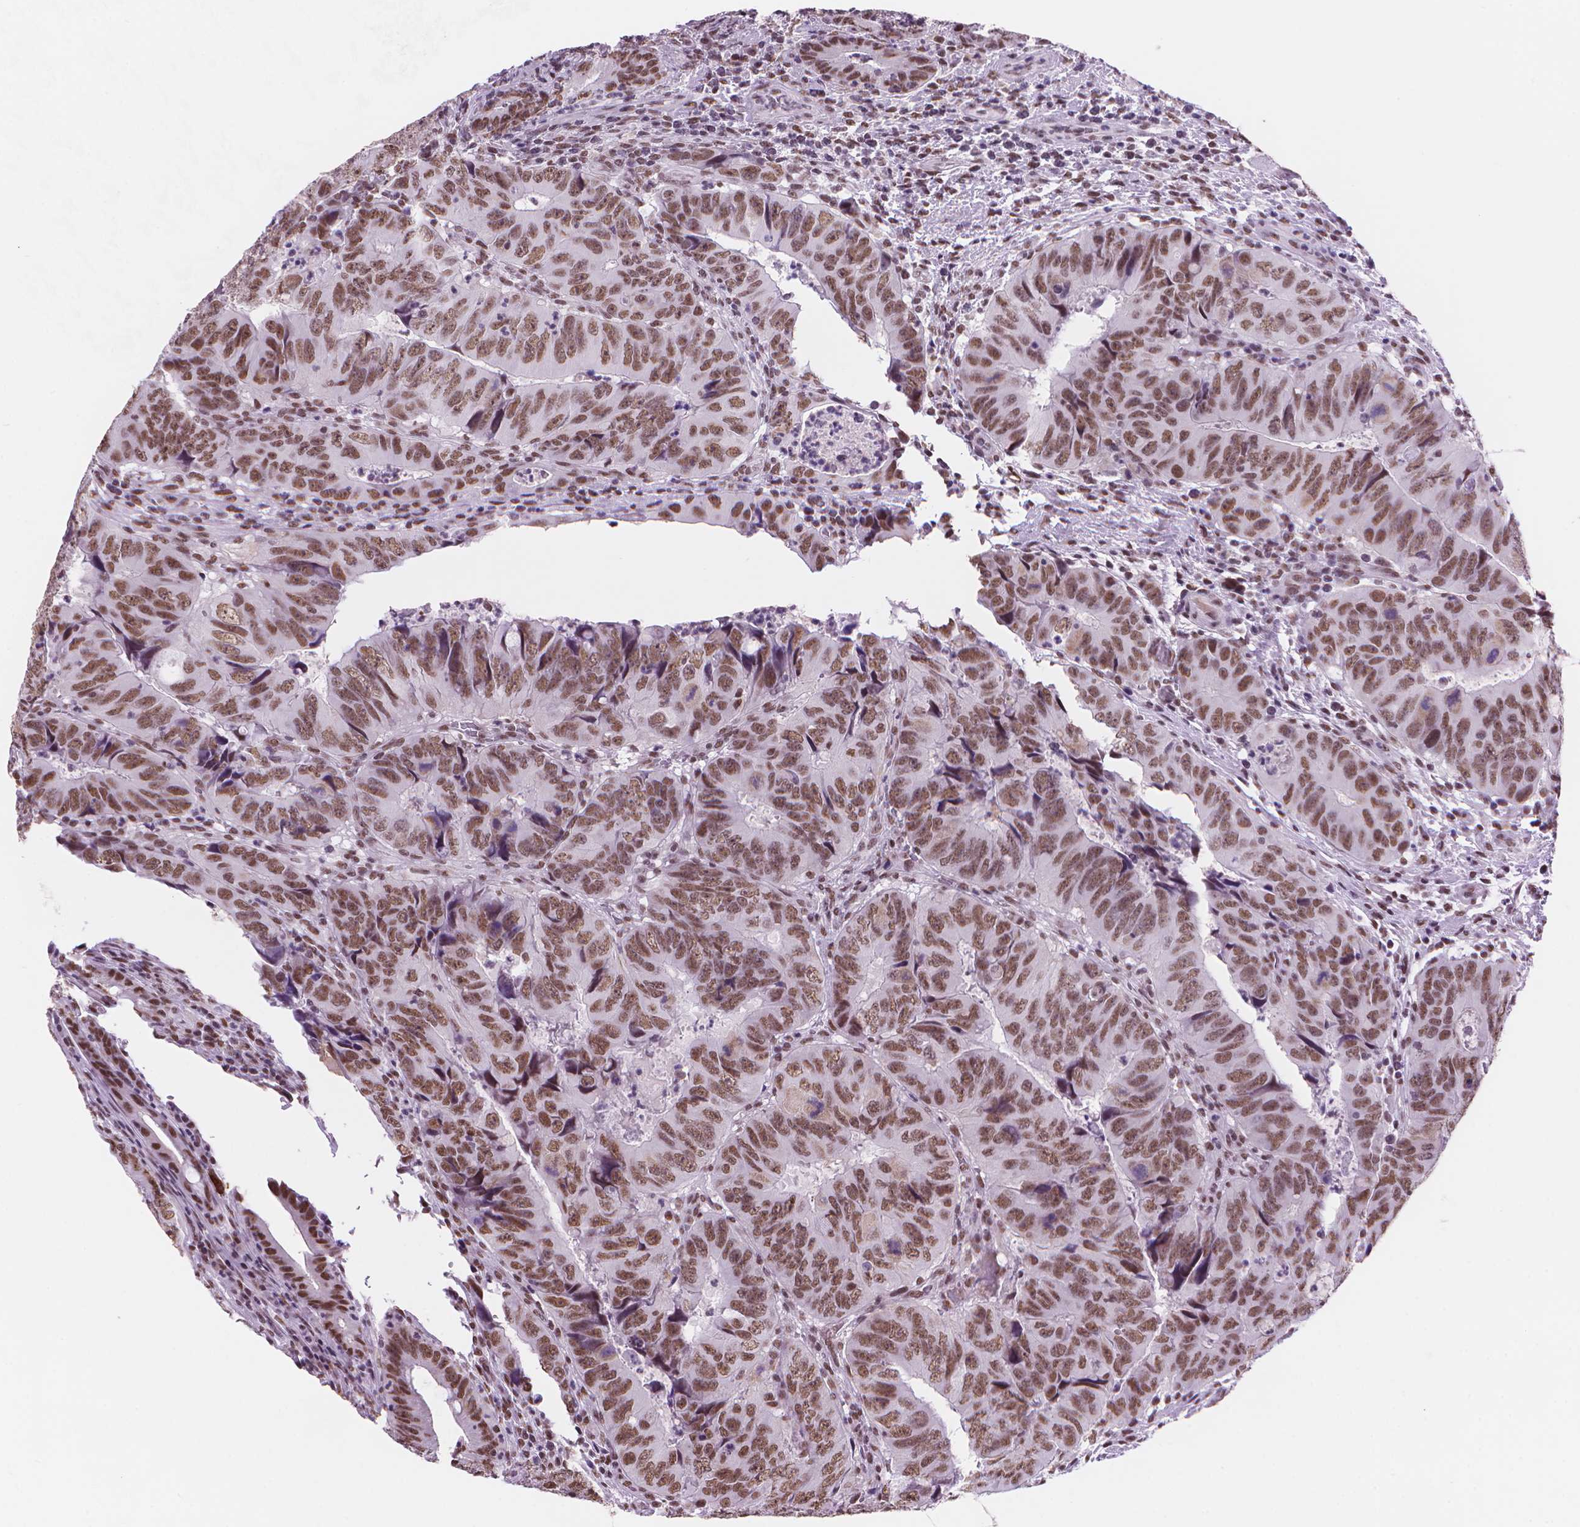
{"staining": {"intensity": "moderate", "quantity": ">75%", "location": "nuclear"}, "tissue": "colorectal cancer", "cell_type": "Tumor cells", "image_type": "cancer", "snomed": [{"axis": "morphology", "description": "Adenocarcinoma, NOS"}, {"axis": "topography", "description": "Colon"}], "caption": "Immunohistochemistry (IHC) staining of adenocarcinoma (colorectal), which exhibits medium levels of moderate nuclear positivity in about >75% of tumor cells indicating moderate nuclear protein positivity. The staining was performed using DAB (3,3'-diaminobenzidine) (brown) for protein detection and nuclei were counterstained in hematoxylin (blue).", "gene": "RPA4", "patient": {"sex": "male", "age": 79}}